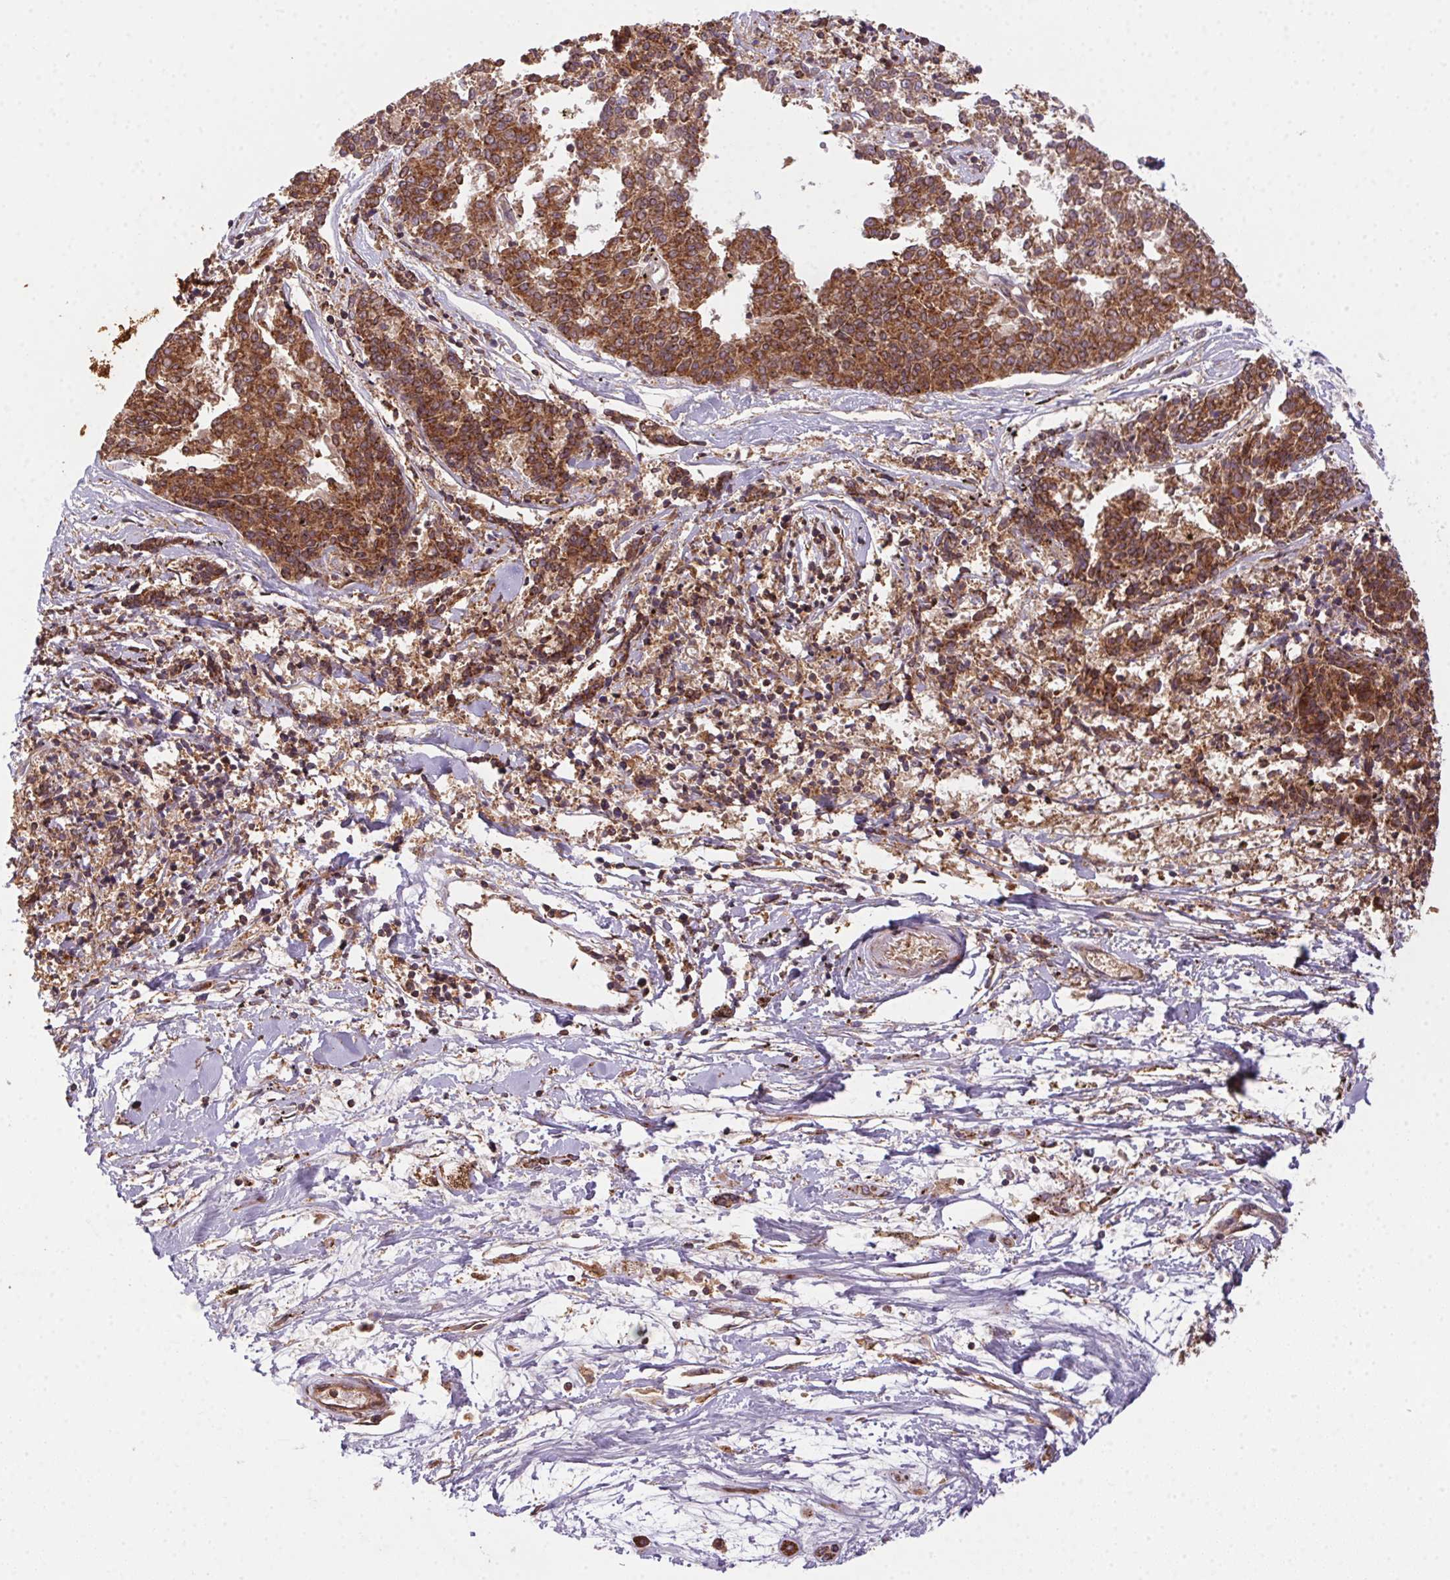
{"staining": {"intensity": "strong", "quantity": ">75%", "location": "cytoplasmic/membranous"}, "tissue": "melanoma", "cell_type": "Tumor cells", "image_type": "cancer", "snomed": [{"axis": "morphology", "description": "Malignant melanoma, NOS"}, {"axis": "topography", "description": "Skin"}], "caption": "There is high levels of strong cytoplasmic/membranous expression in tumor cells of malignant melanoma, as demonstrated by immunohistochemical staining (brown color).", "gene": "MEX3D", "patient": {"sex": "female", "age": 72}}